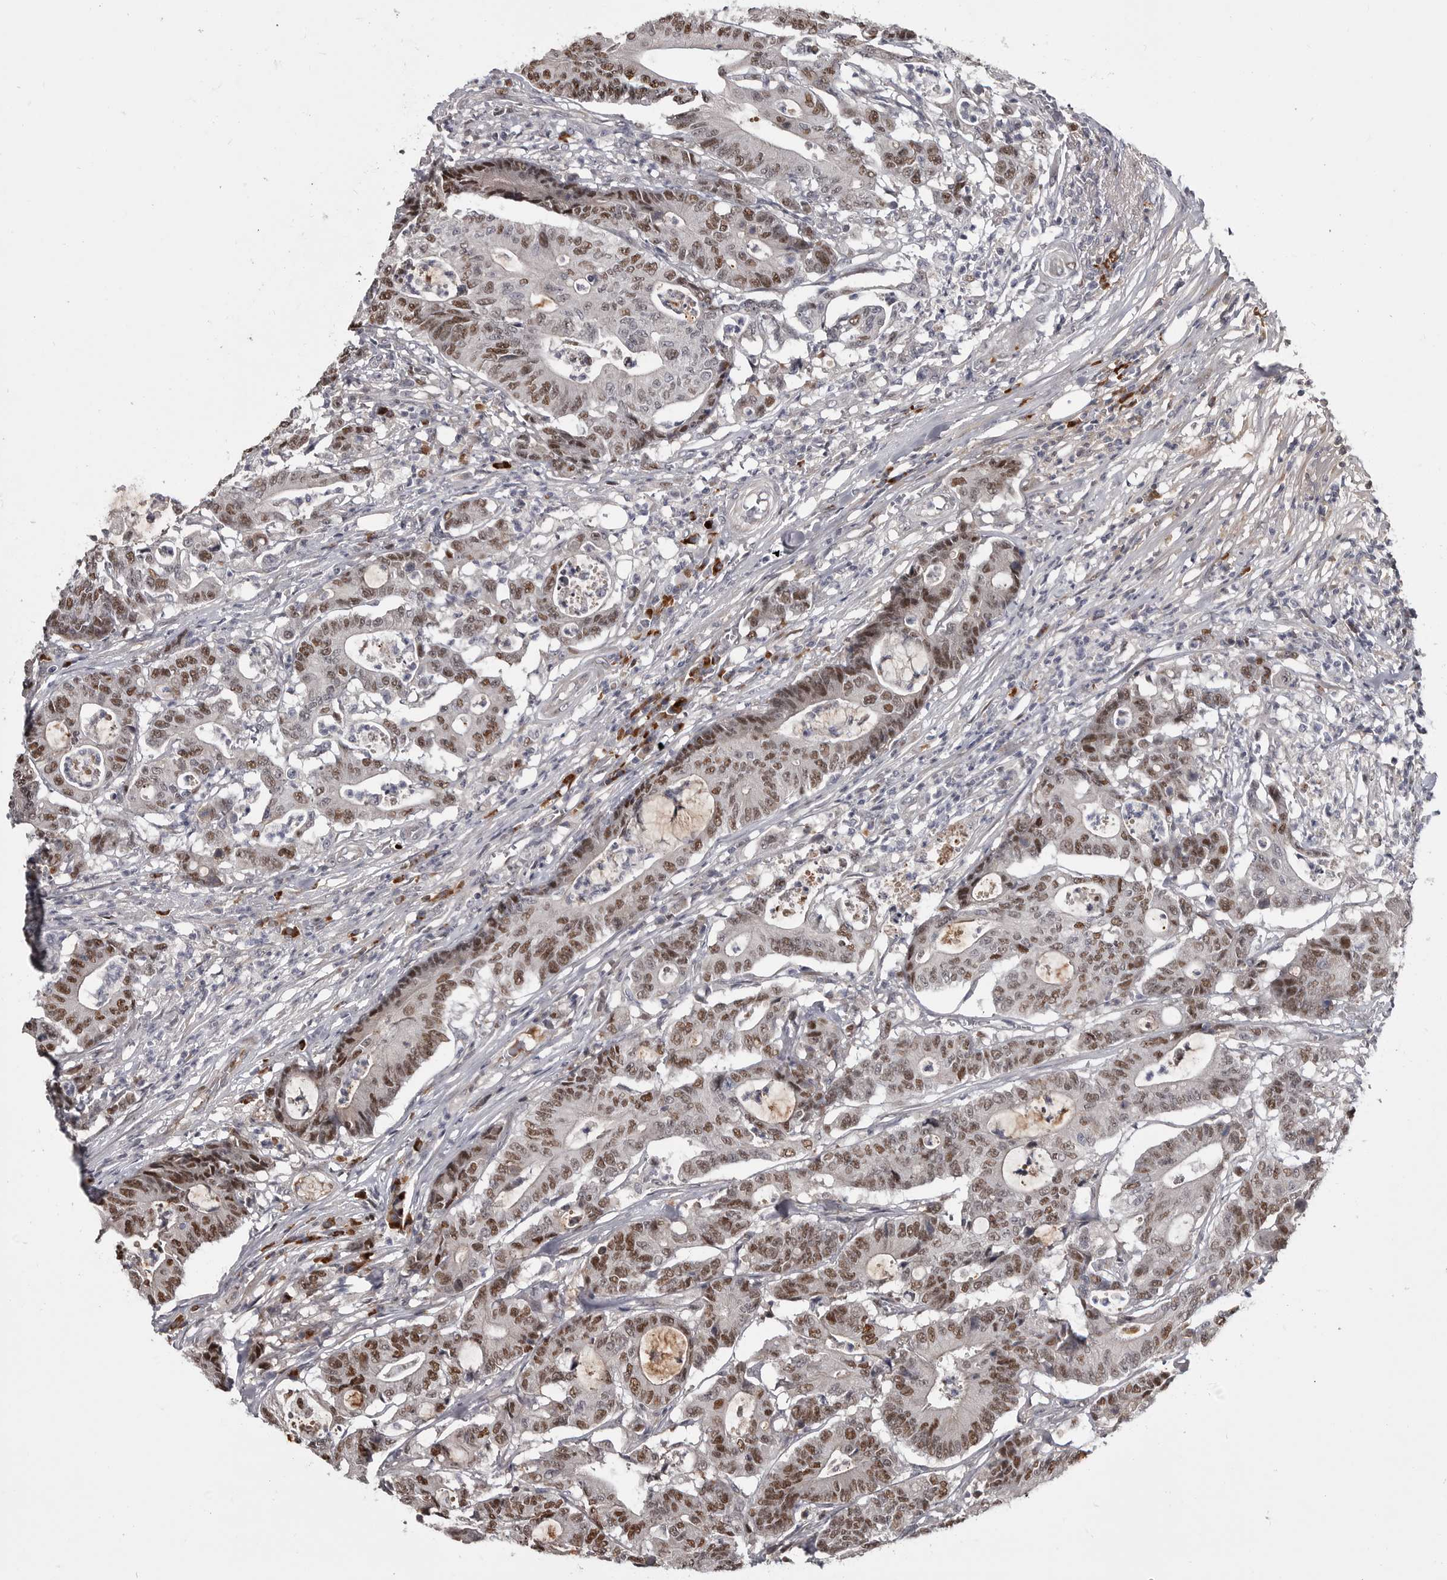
{"staining": {"intensity": "moderate", "quantity": ">75%", "location": "nuclear"}, "tissue": "colorectal cancer", "cell_type": "Tumor cells", "image_type": "cancer", "snomed": [{"axis": "morphology", "description": "Adenocarcinoma, NOS"}, {"axis": "topography", "description": "Colon"}], "caption": "Immunohistochemical staining of human colorectal adenocarcinoma displays moderate nuclear protein expression in about >75% of tumor cells.", "gene": "ZNF277", "patient": {"sex": "female", "age": 84}}